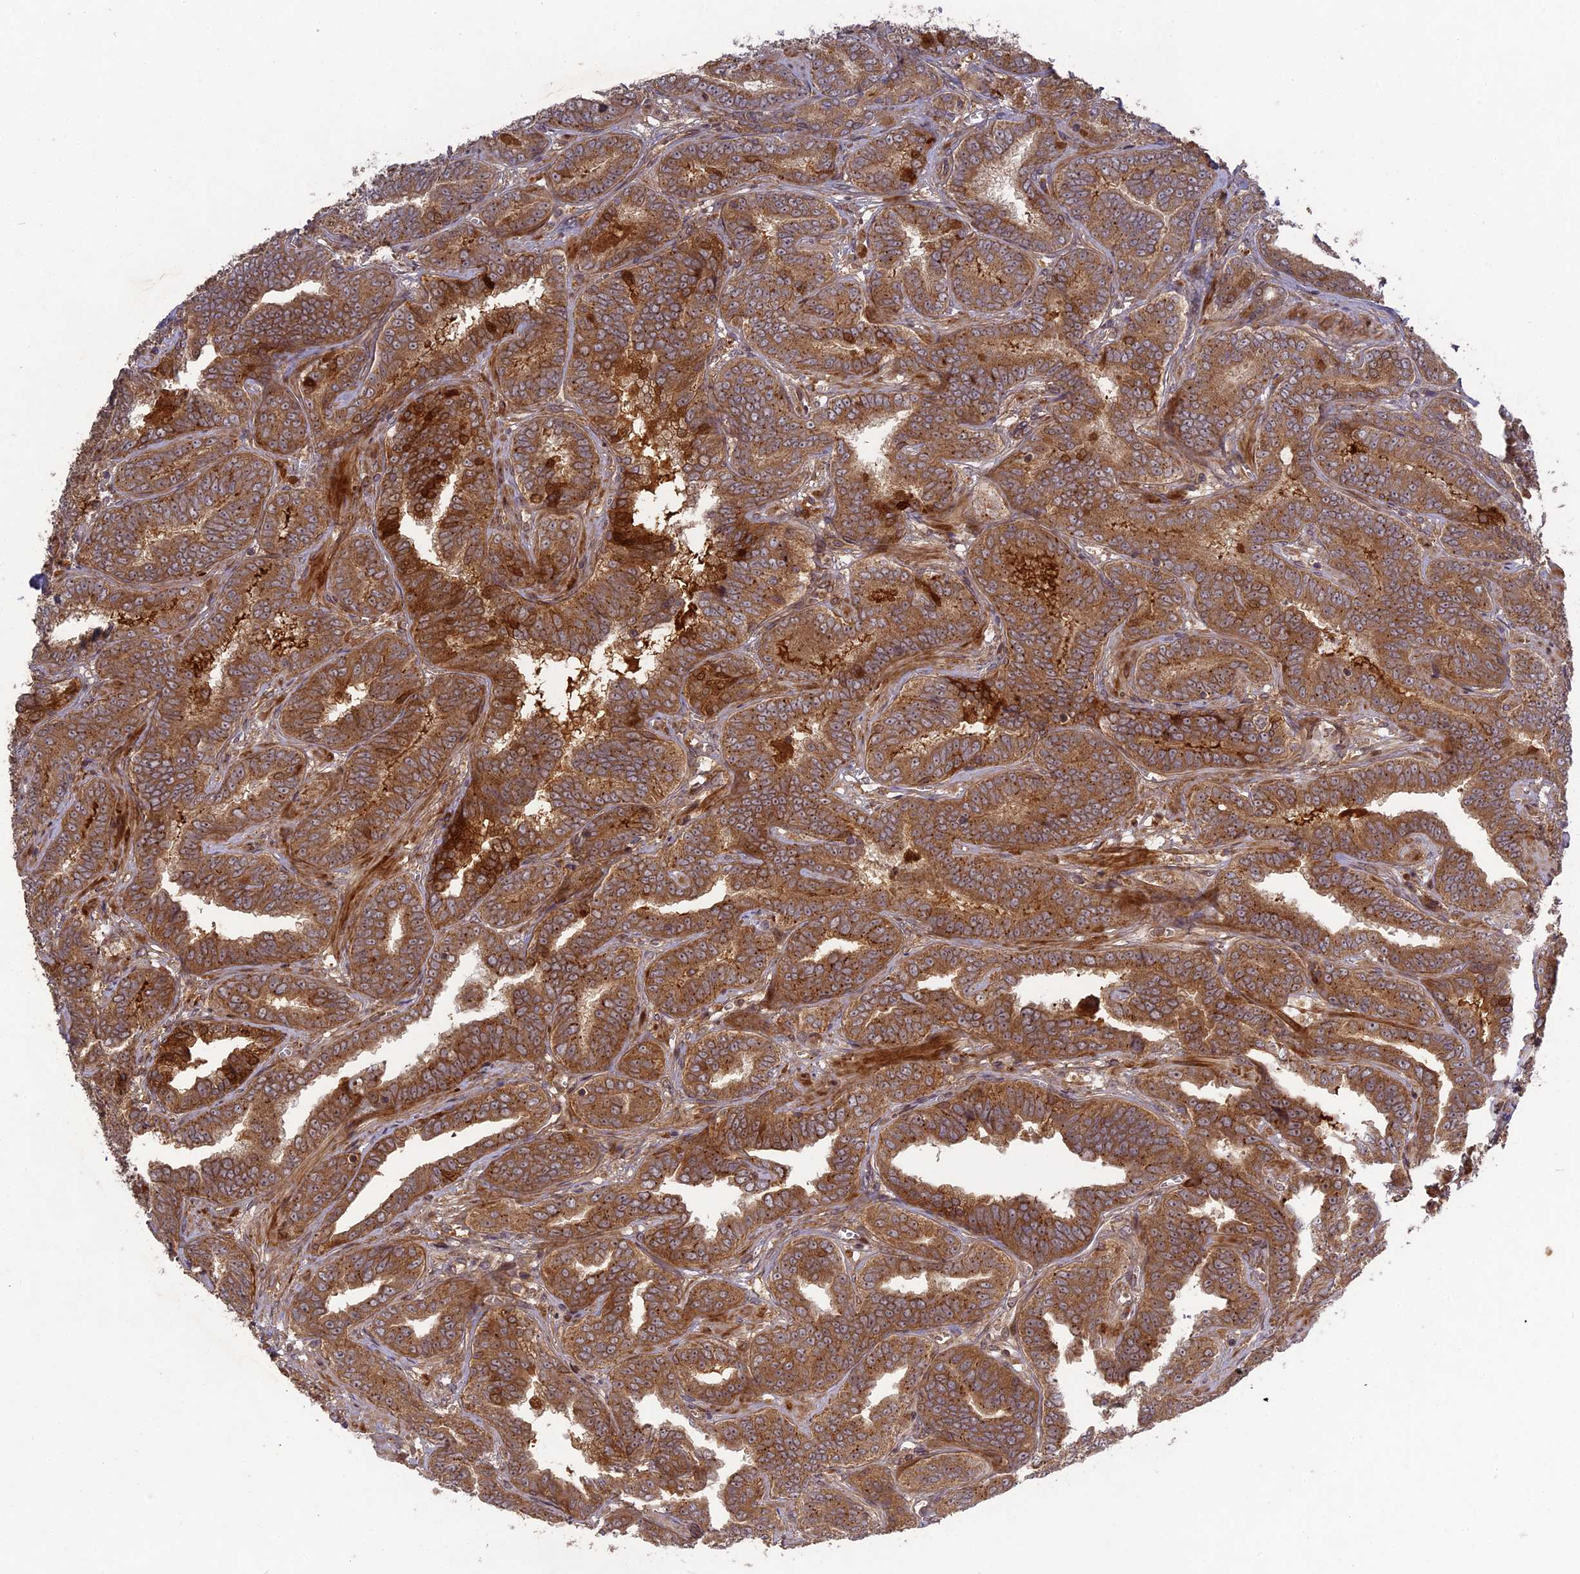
{"staining": {"intensity": "moderate", "quantity": ">75%", "location": "cytoplasmic/membranous"}, "tissue": "prostate cancer", "cell_type": "Tumor cells", "image_type": "cancer", "snomed": [{"axis": "morphology", "description": "Adenocarcinoma, High grade"}, {"axis": "topography", "description": "Prostate"}], "caption": "Immunohistochemistry (DAB (3,3'-diaminobenzidine)) staining of prostate cancer demonstrates moderate cytoplasmic/membranous protein staining in approximately >75% of tumor cells.", "gene": "TMUB2", "patient": {"sex": "male", "age": 67}}